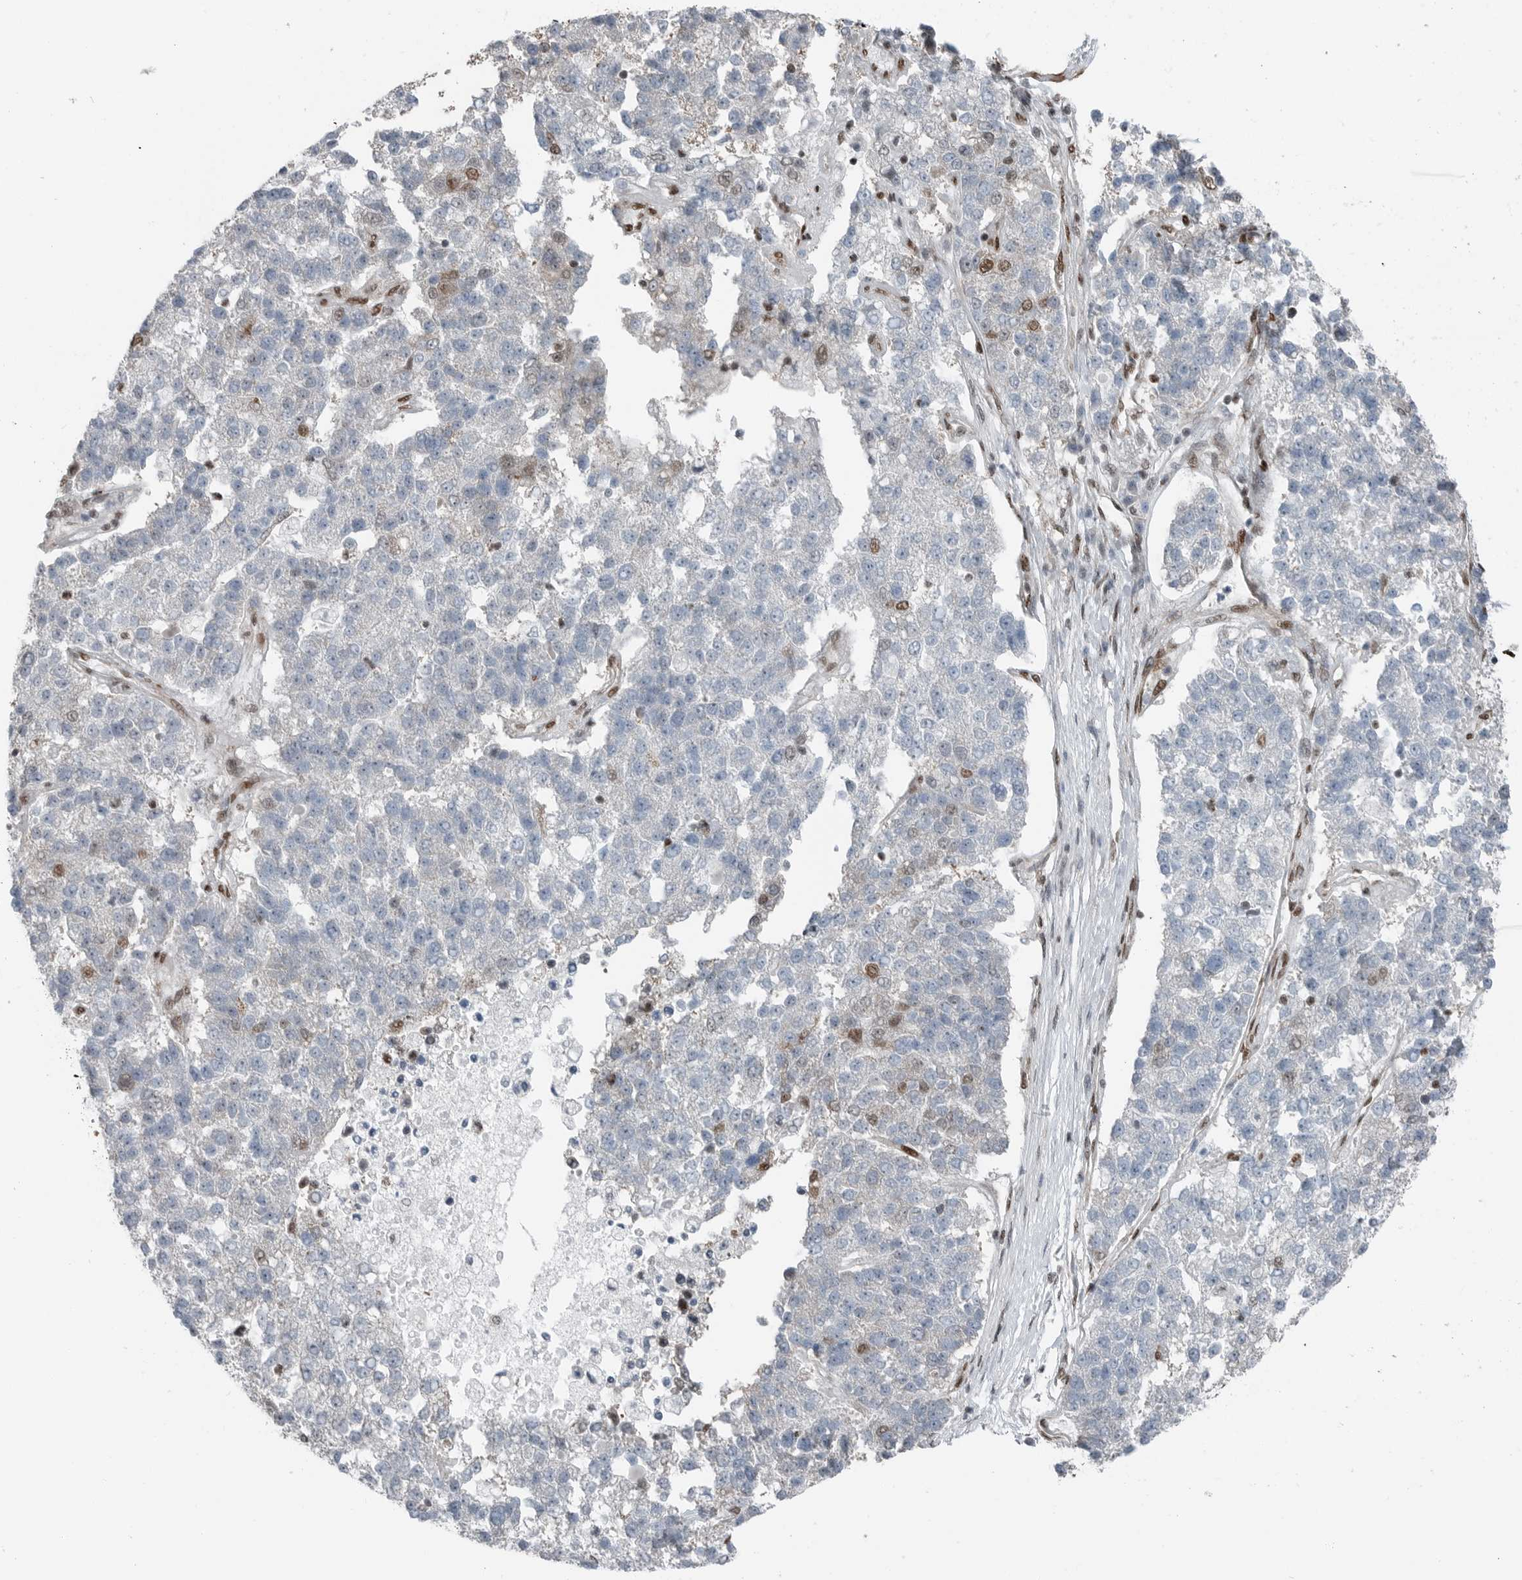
{"staining": {"intensity": "moderate", "quantity": "<25%", "location": "nuclear"}, "tissue": "pancreatic cancer", "cell_type": "Tumor cells", "image_type": "cancer", "snomed": [{"axis": "morphology", "description": "Adenocarcinoma, NOS"}, {"axis": "topography", "description": "Pancreas"}], "caption": "Human pancreatic cancer stained for a protein (brown) reveals moderate nuclear positive expression in about <25% of tumor cells.", "gene": "BLZF1", "patient": {"sex": "female", "age": 61}}